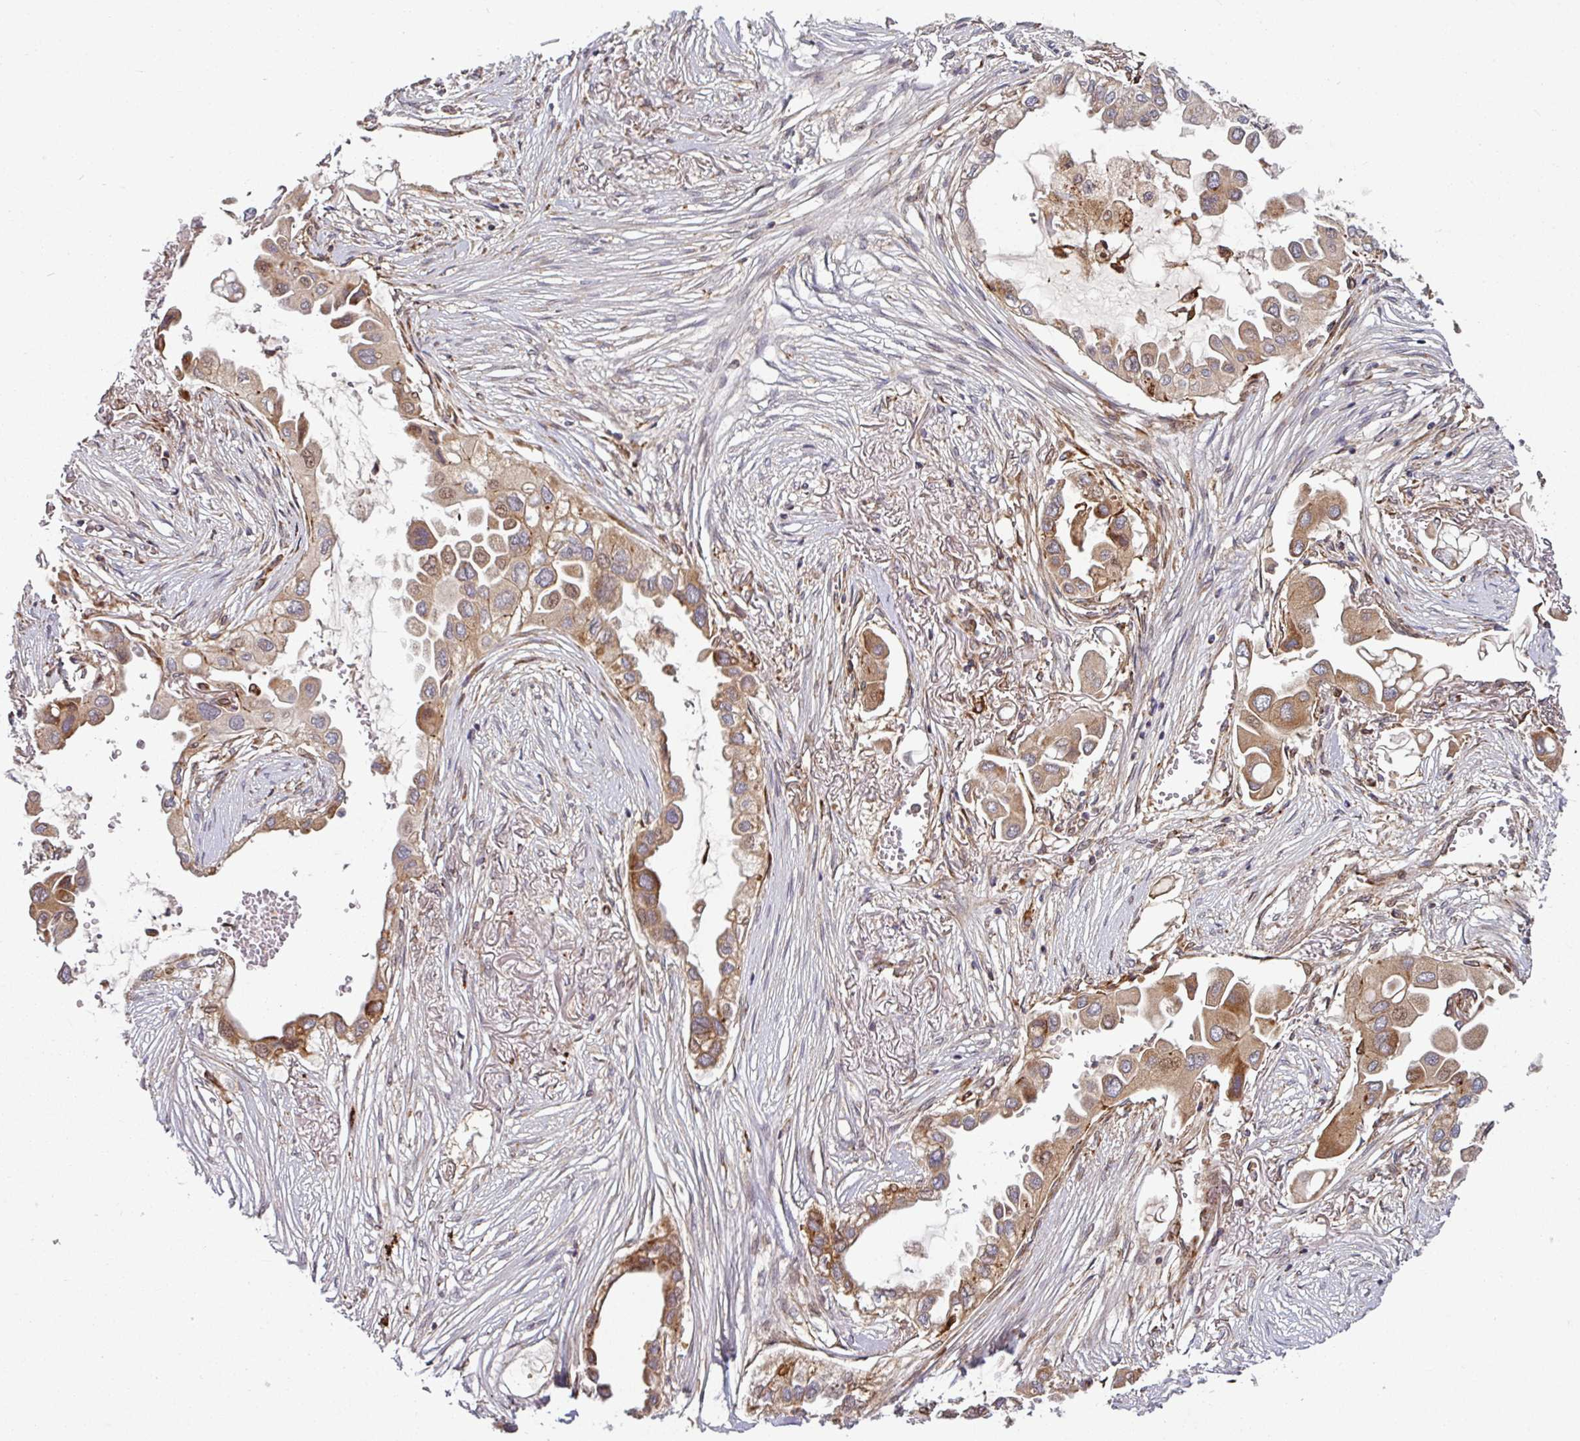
{"staining": {"intensity": "moderate", "quantity": ">75%", "location": "cytoplasmic/membranous"}, "tissue": "lung cancer", "cell_type": "Tumor cells", "image_type": "cancer", "snomed": [{"axis": "morphology", "description": "Adenocarcinoma, NOS"}, {"axis": "topography", "description": "Lung"}], "caption": "This is a histology image of immunohistochemistry staining of lung adenocarcinoma, which shows moderate expression in the cytoplasmic/membranous of tumor cells.", "gene": "RAB5A", "patient": {"sex": "female", "age": 76}}